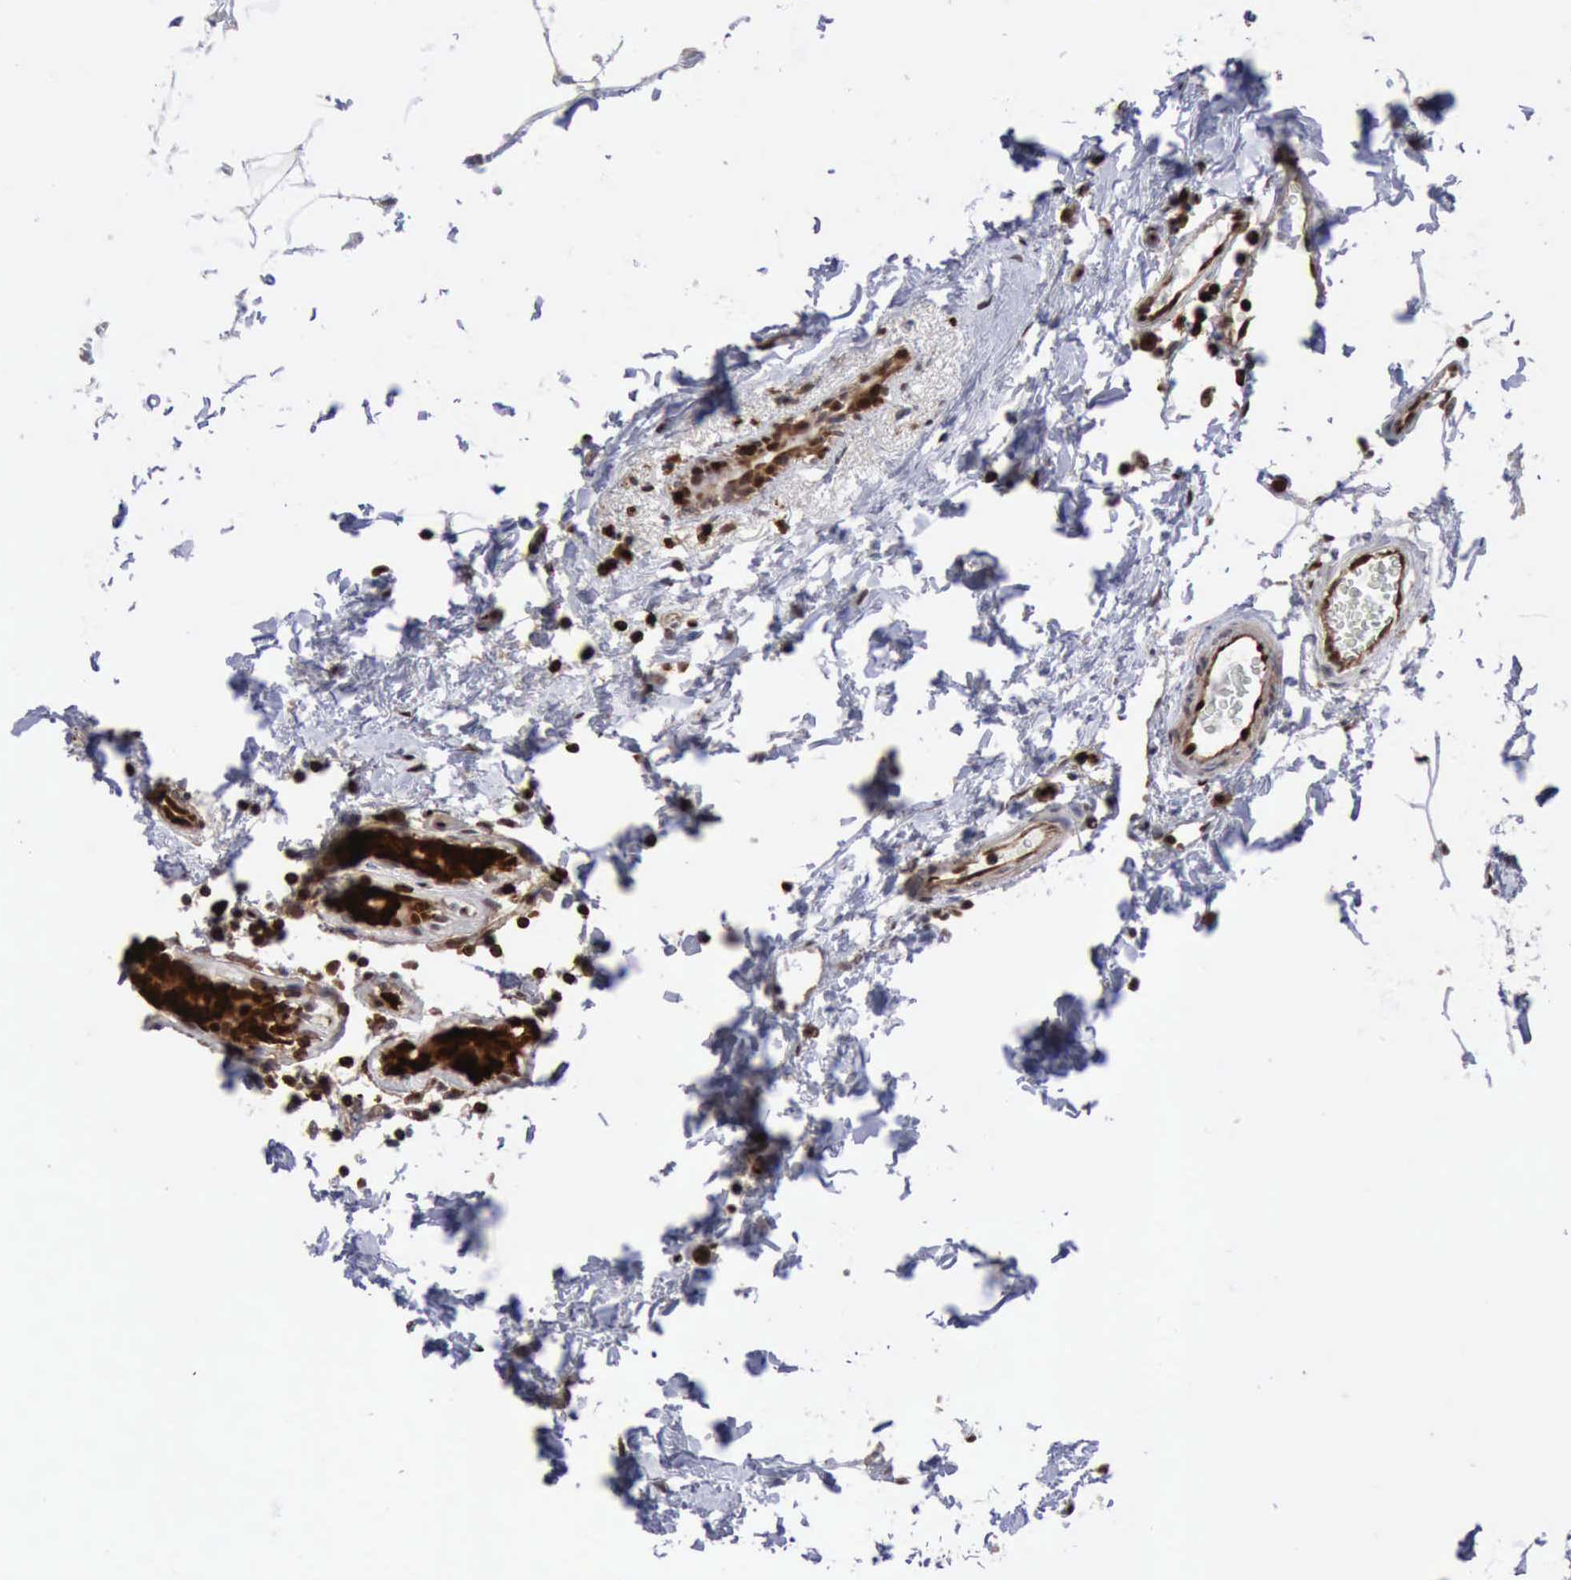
{"staining": {"intensity": "strong", "quantity": ">75%", "location": "cytoplasmic/membranous,nuclear"}, "tissue": "breast cancer", "cell_type": "Tumor cells", "image_type": "cancer", "snomed": [{"axis": "morphology", "description": "Lobular carcinoma"}, {"axis": "topography", "description": "Breast"}], "caption": "Protein staining of breast cancer (lobular carcinoma) tissue demonstrates strong cytoplasmic/membranous and nuclear staining in about >75% of tumor cells.", "gene": "PDCD4", "patient": {"sex": "female", "age": 55}}